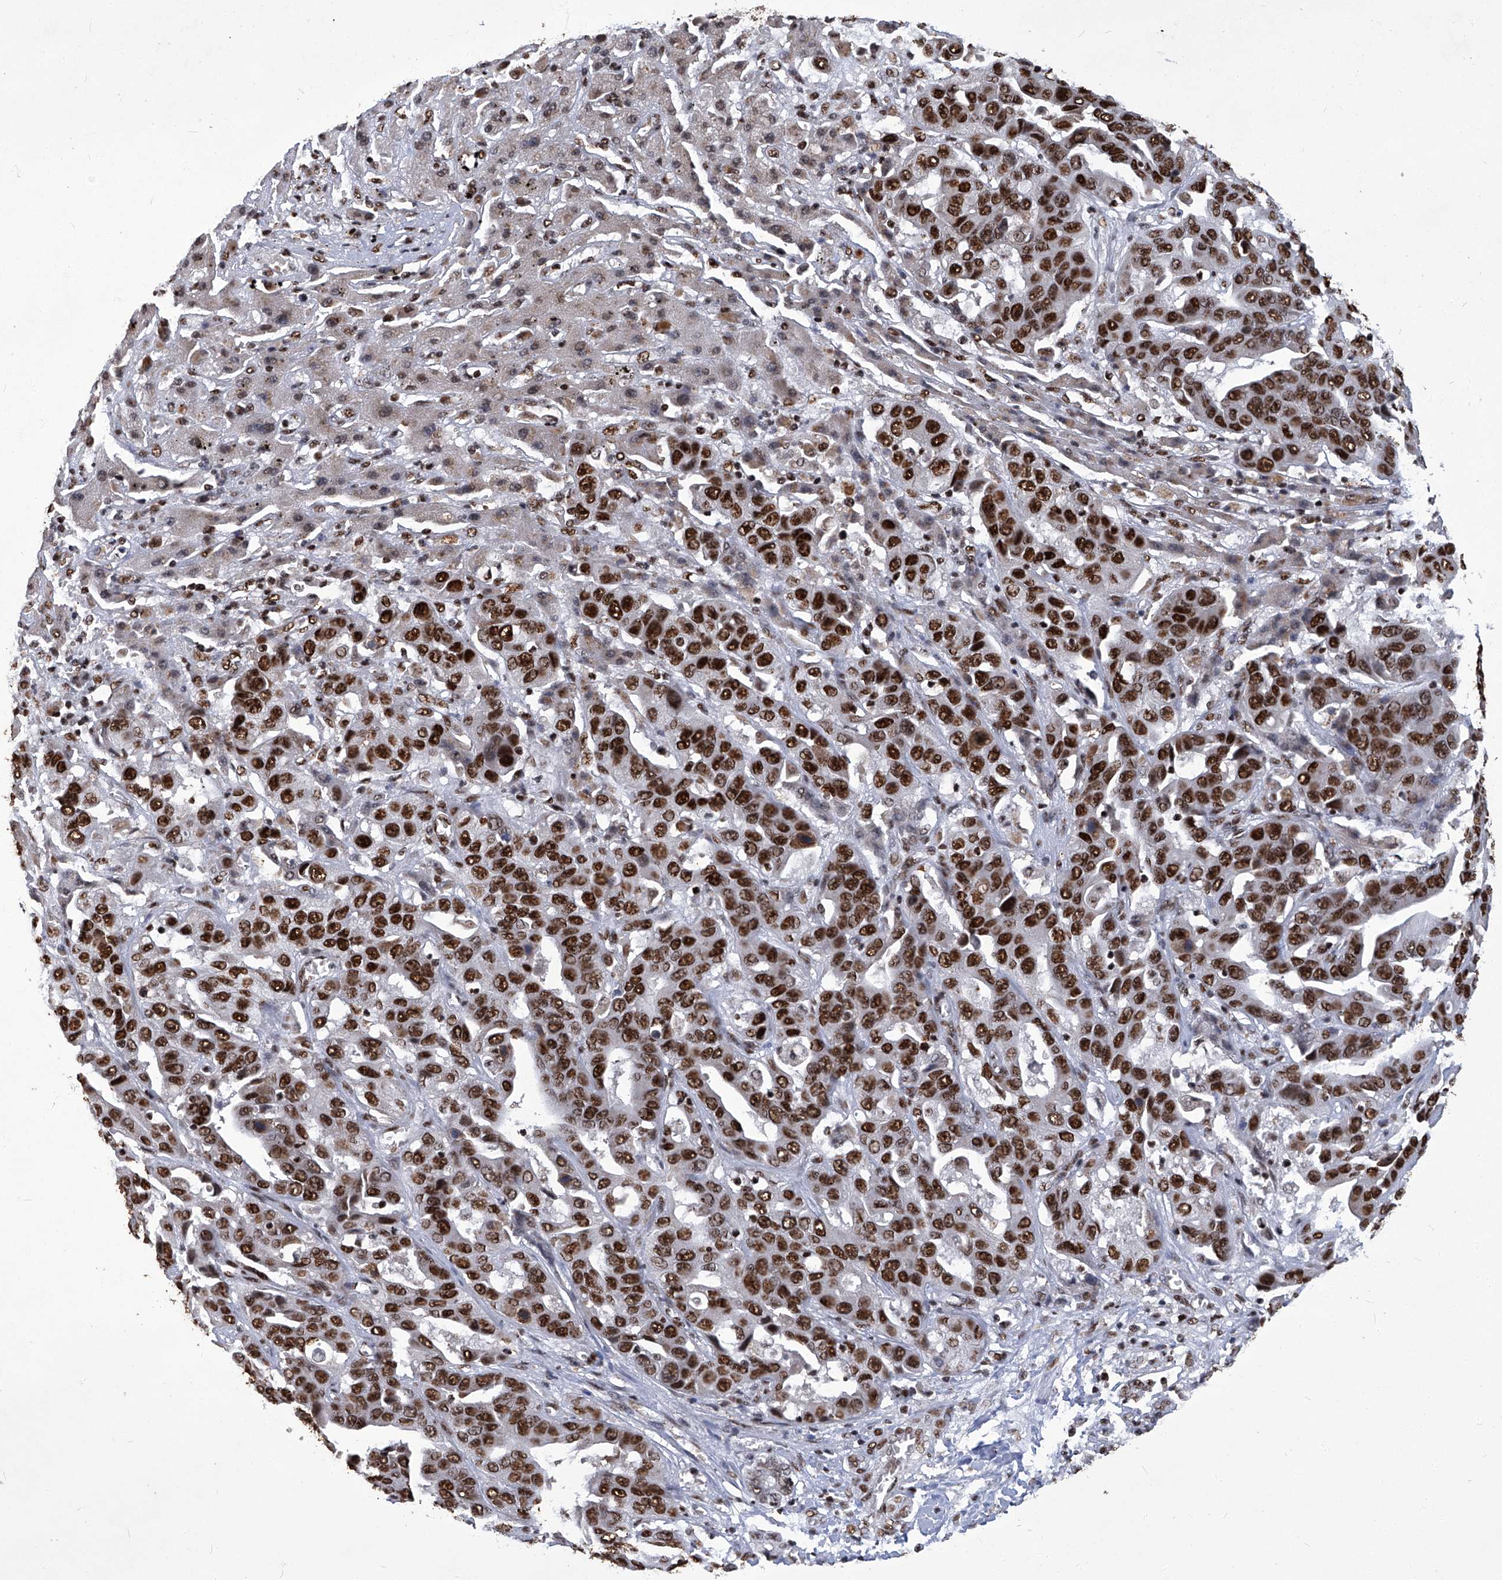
{"staining": {"intensity": "strong", "quantity": ">75%", "location": "nuclear"}, "tissue": "liver cancer", "cell_type": "Tumor cells", "image_type": "cancer", "snomed": [{"axis": "morphology", "description": "Cholangiocarcinoma"}, {"axis": "topography", "description": "Liver"}], "caption": "Strong nuclear protein expression is appreciated in about >75% of tumor cells in liver cancer.", "gene": "HBP1", "patient": {"sex": "female", "age": 52}}